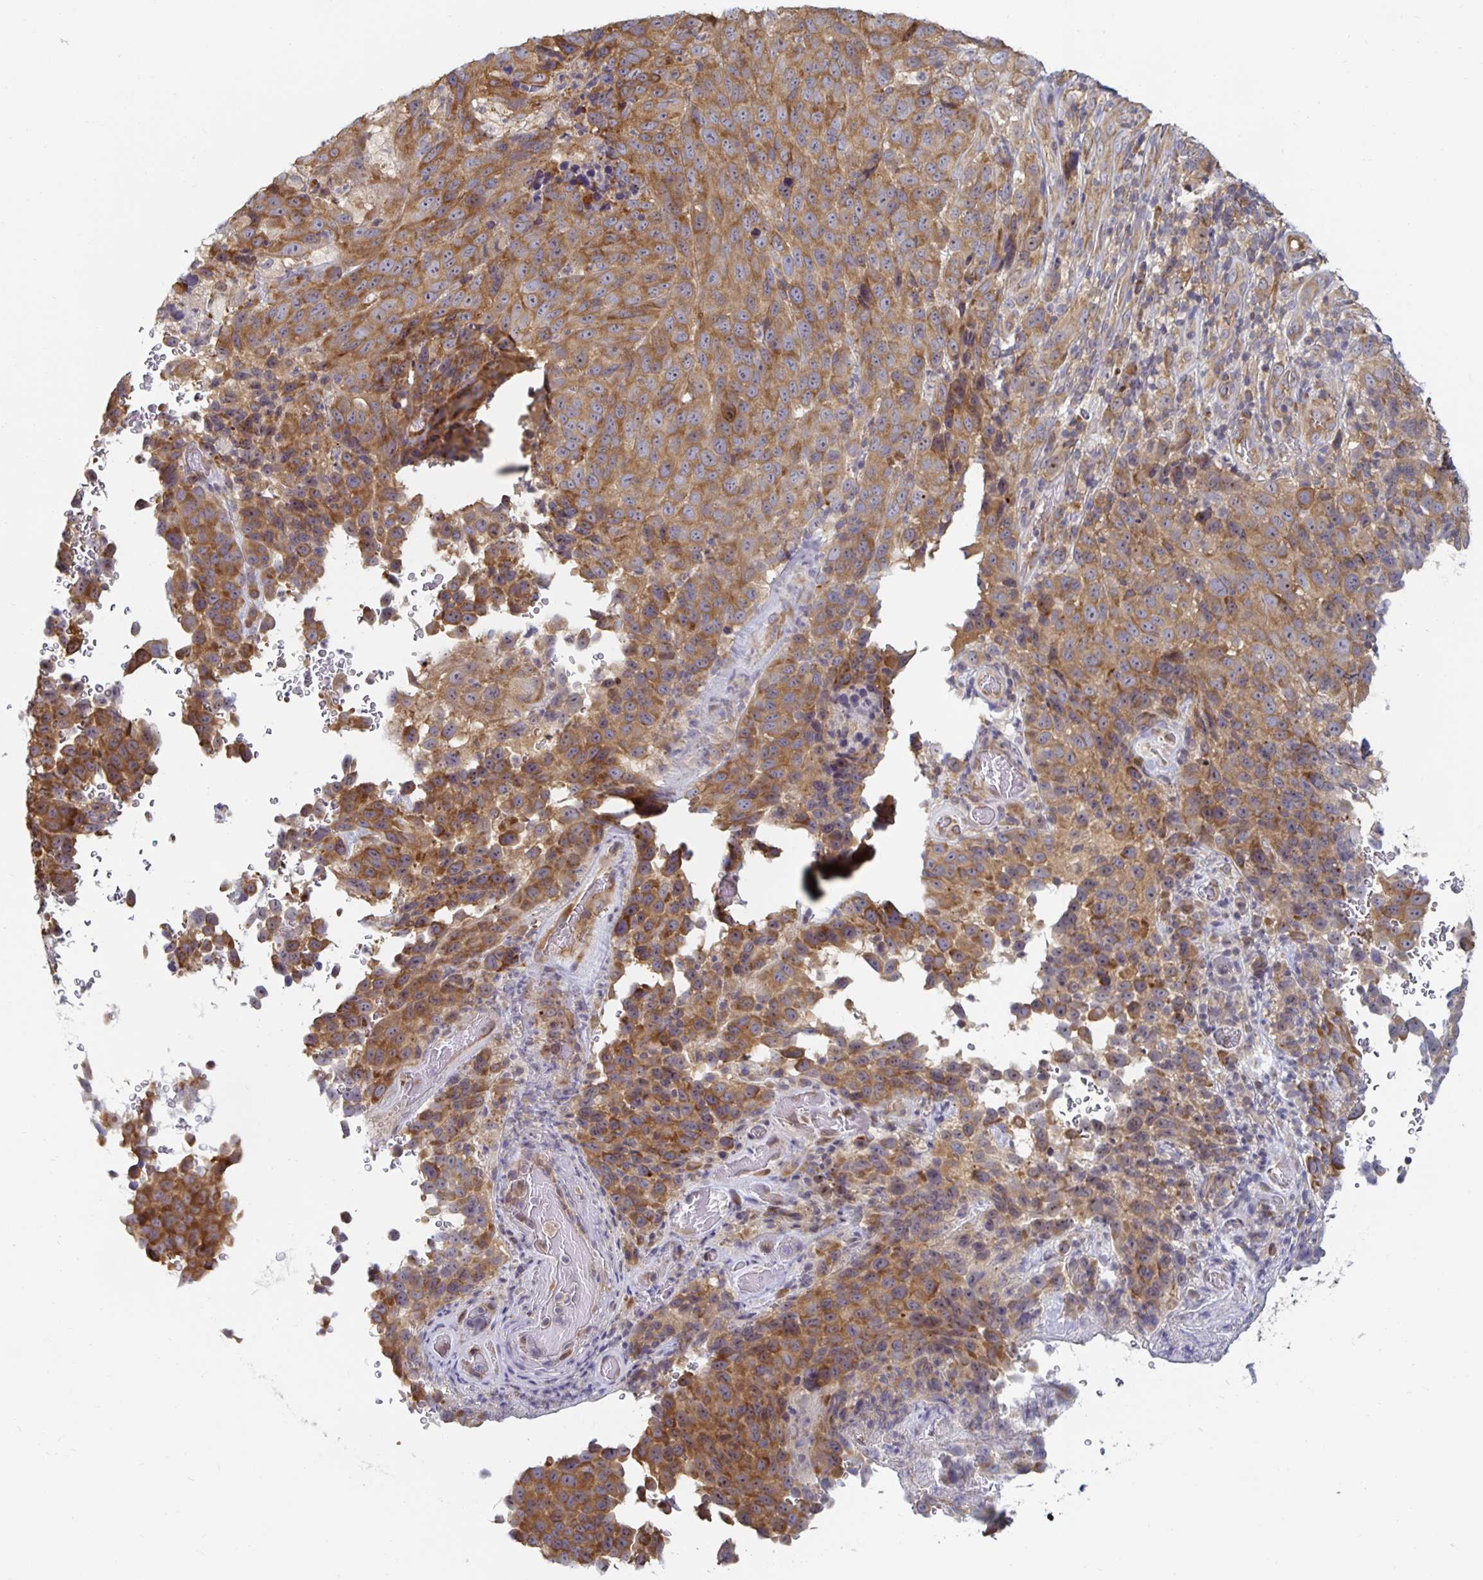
{"staining": {"intensity": "moderate", "quantity": ">75%", "location": "cytoplasmic/membranous"}, "tissue": "melanoma", "cell_type": "Tumor cells", "image_type": "cancer", "snomed": [{"axis": "morphology", "description": "Malignant melanoma, NOS"}, {"axis": "topography", "description": "Skin"}], "caption": "This image shows immunohistochemistry (IHC) staining of human melanoma, with medium moderate cytoplasmic/membranous expression in approximately >75% of tumor cells.", "gene": "PDAP1", "patient": {"sex": "male", "age": 85}}